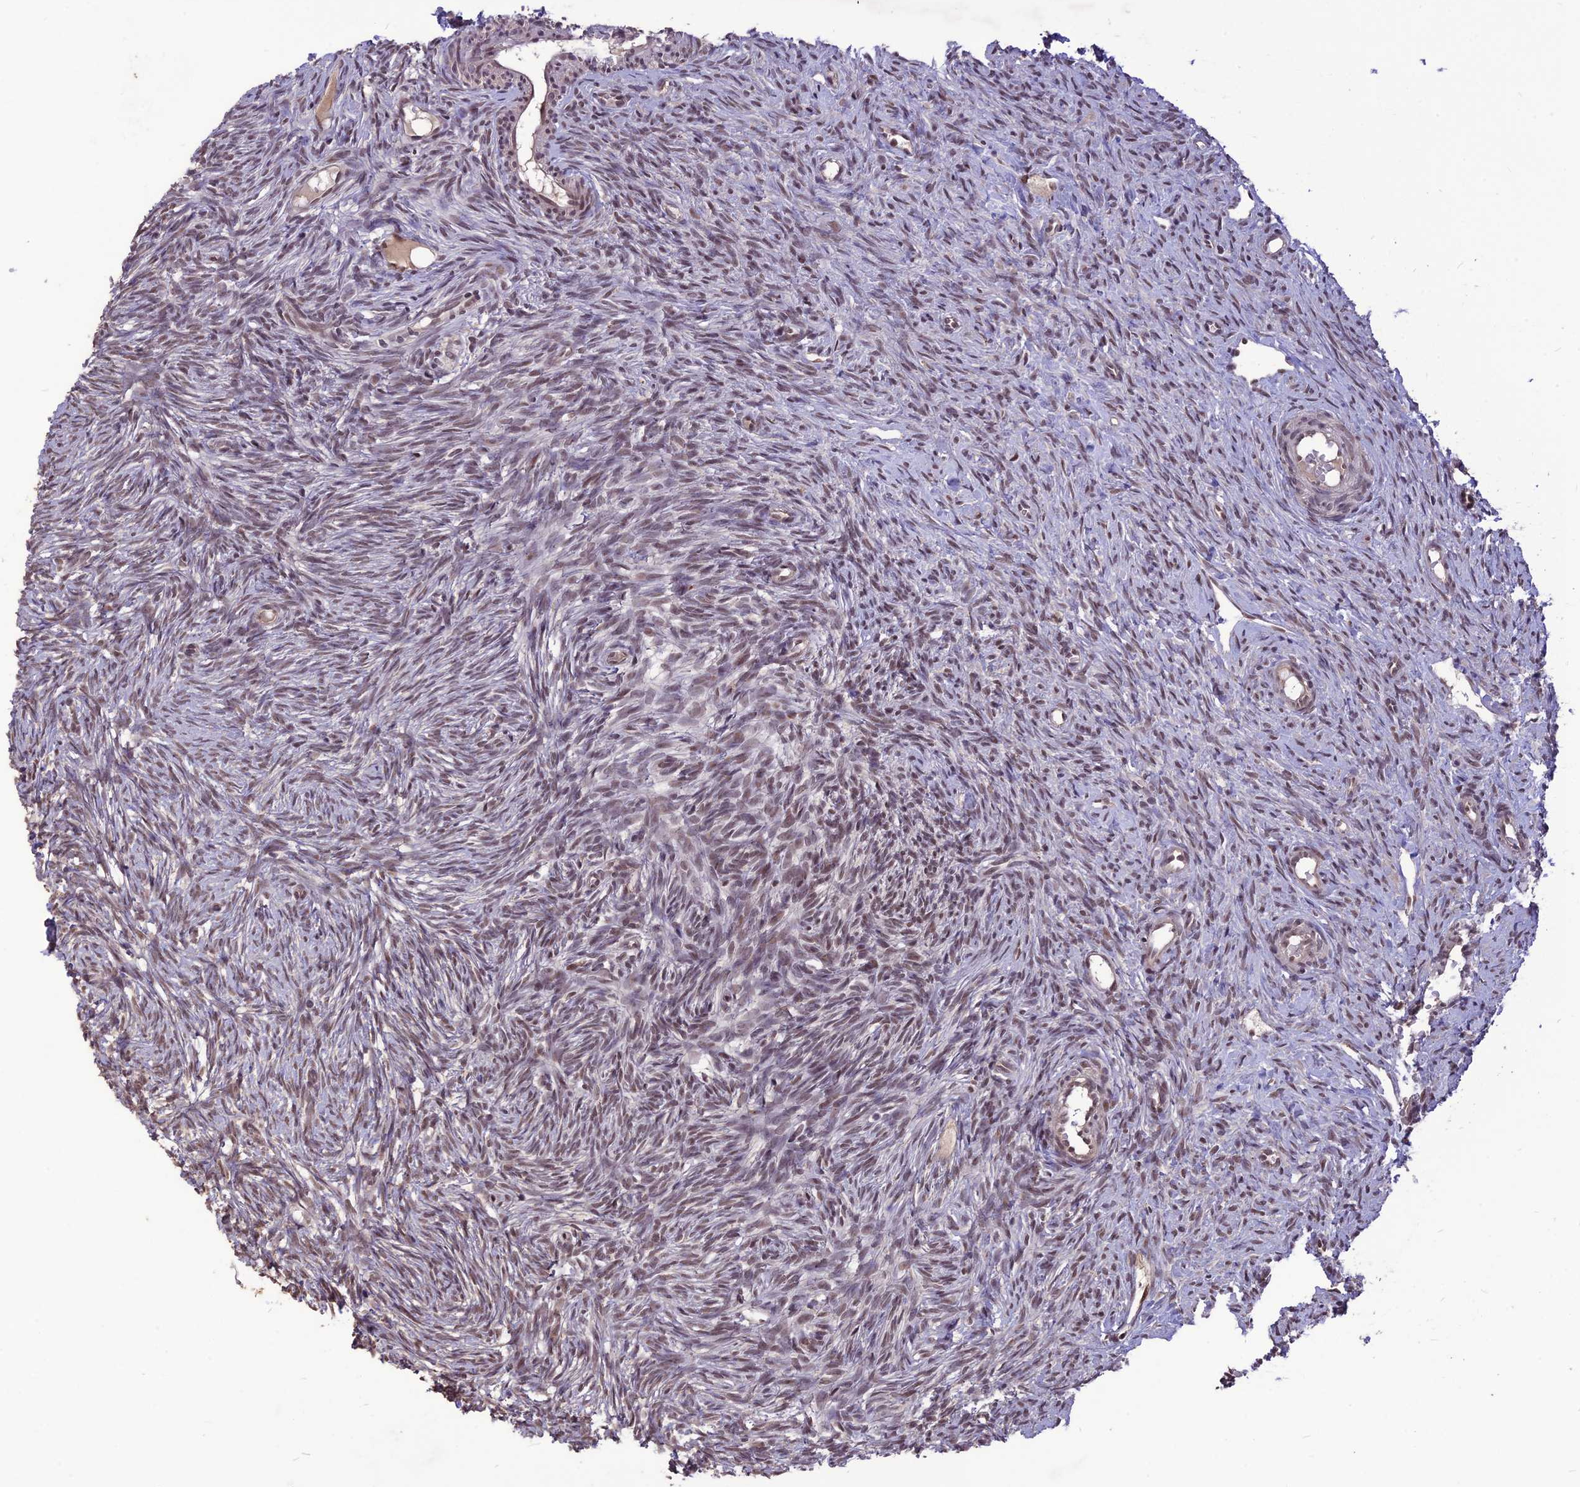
{"staining": {"intensity": "weak", "quantity": "25%-75%", "location": "nuclear"}, "tissue": "ovary", "cell_type": "Ovarian stroma cells", "image_type": "normal", "snomed": [{"axis": "morphology", "description": "Normal tissue, NOS"}, {"axis": "topography", "description": "Ovary"}], "caption": "The histopathology image demonstrates staining of benign ovary, revealing weak nuclear protein staining (brown color) within ovarian stroma cells.", "gene": "DIS3", "patient": {"sex": "female", "age": 51}}